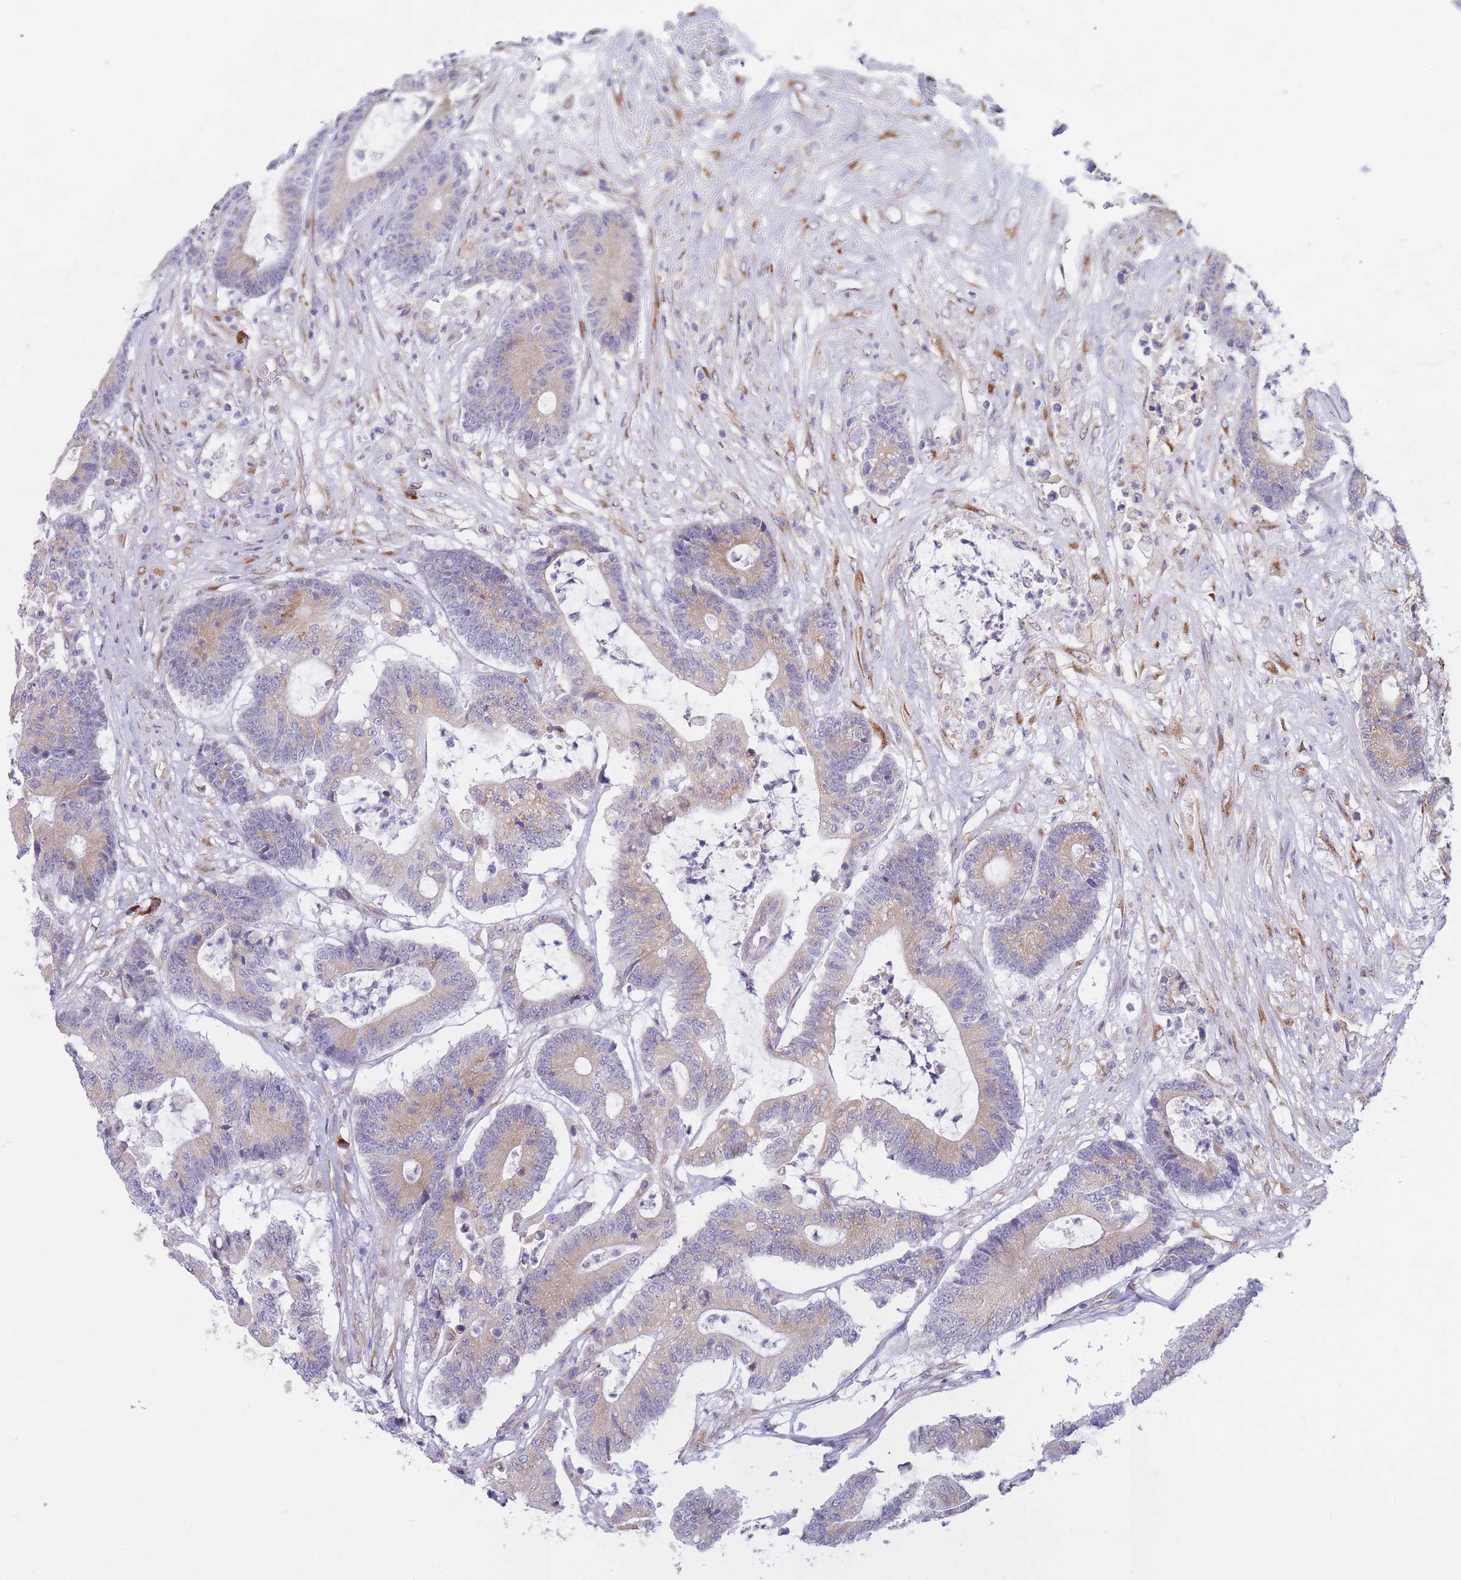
{"staining": {"intensity": "weak", "quantity": "25%-75%", "location": "cytoplasmic/membranous"}, "tissue": "colorectal cancer", "cell_type": "Tumor cells", "image_type": "cancer", "snomed": [{"axis": "morphology", "description": "Adenocarcinoma, NOS"}, {"axis": "topography", "description": "Colon"}], "caption": "Human colorectal cancer (adenocarcinoma) stained with a brown dye exhibits weak cytoplasmic/membranous positive expression in about 25%-75% of tumor cells.", "gene": "MRPL30", "patient": {"sex": "female", "age": 84}}